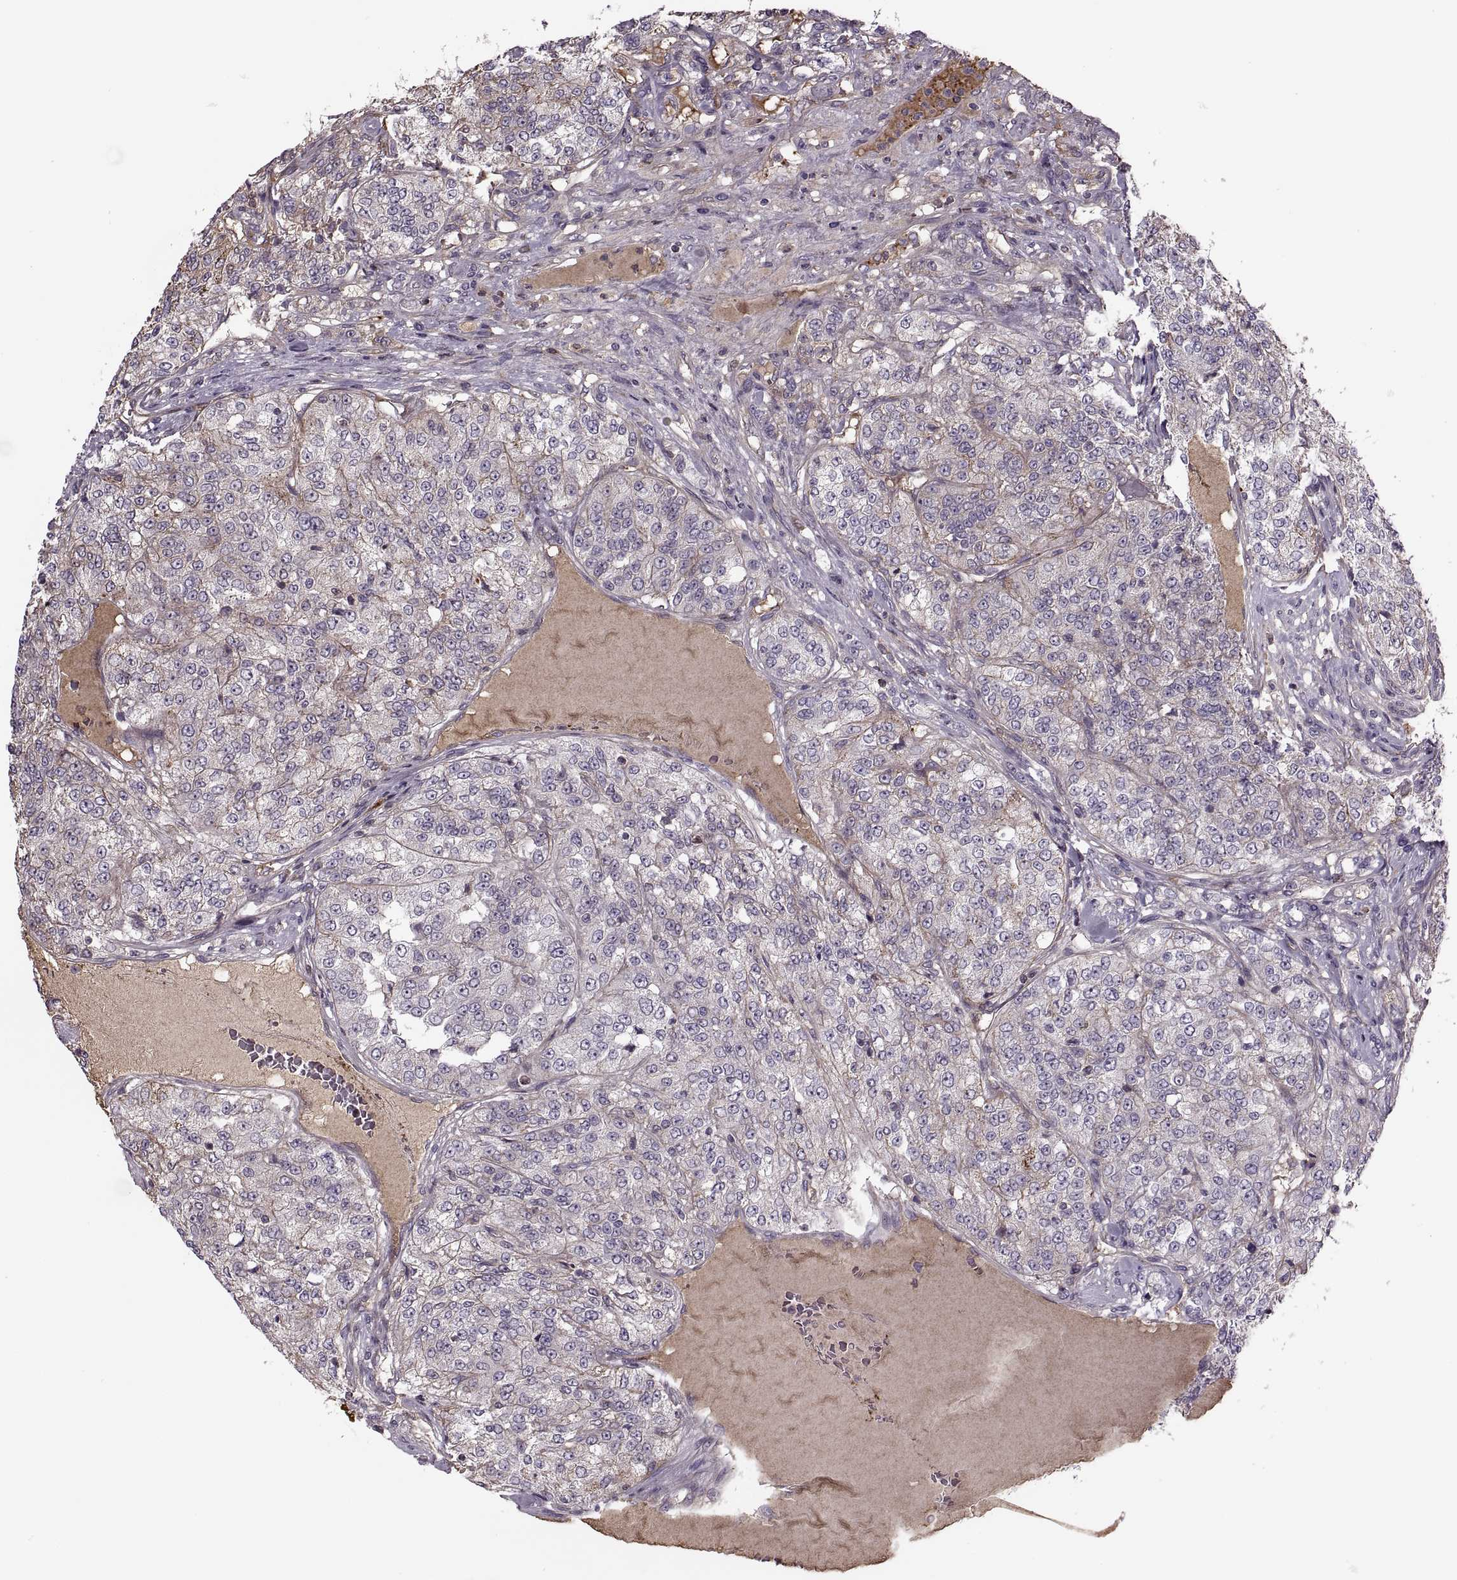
{"staining": {"intensity": "negative", "quantity": "none", "location": "none"}, "tissue": "renal cancer", "cell_type": "Tumor cells", "image_type": "cancer", "snomed": [{"axis": "morphology", "description": "Adenocarcinoma, NOS"}, {"axis": "topography", "description": "Kidney"}], "caption": "Immunohistochemistry of human renal adenocarcinoma reveals no positivity in tumor cells.", "gene": "SLC2A3", "patient": {"sex": "female", "age": 63}}